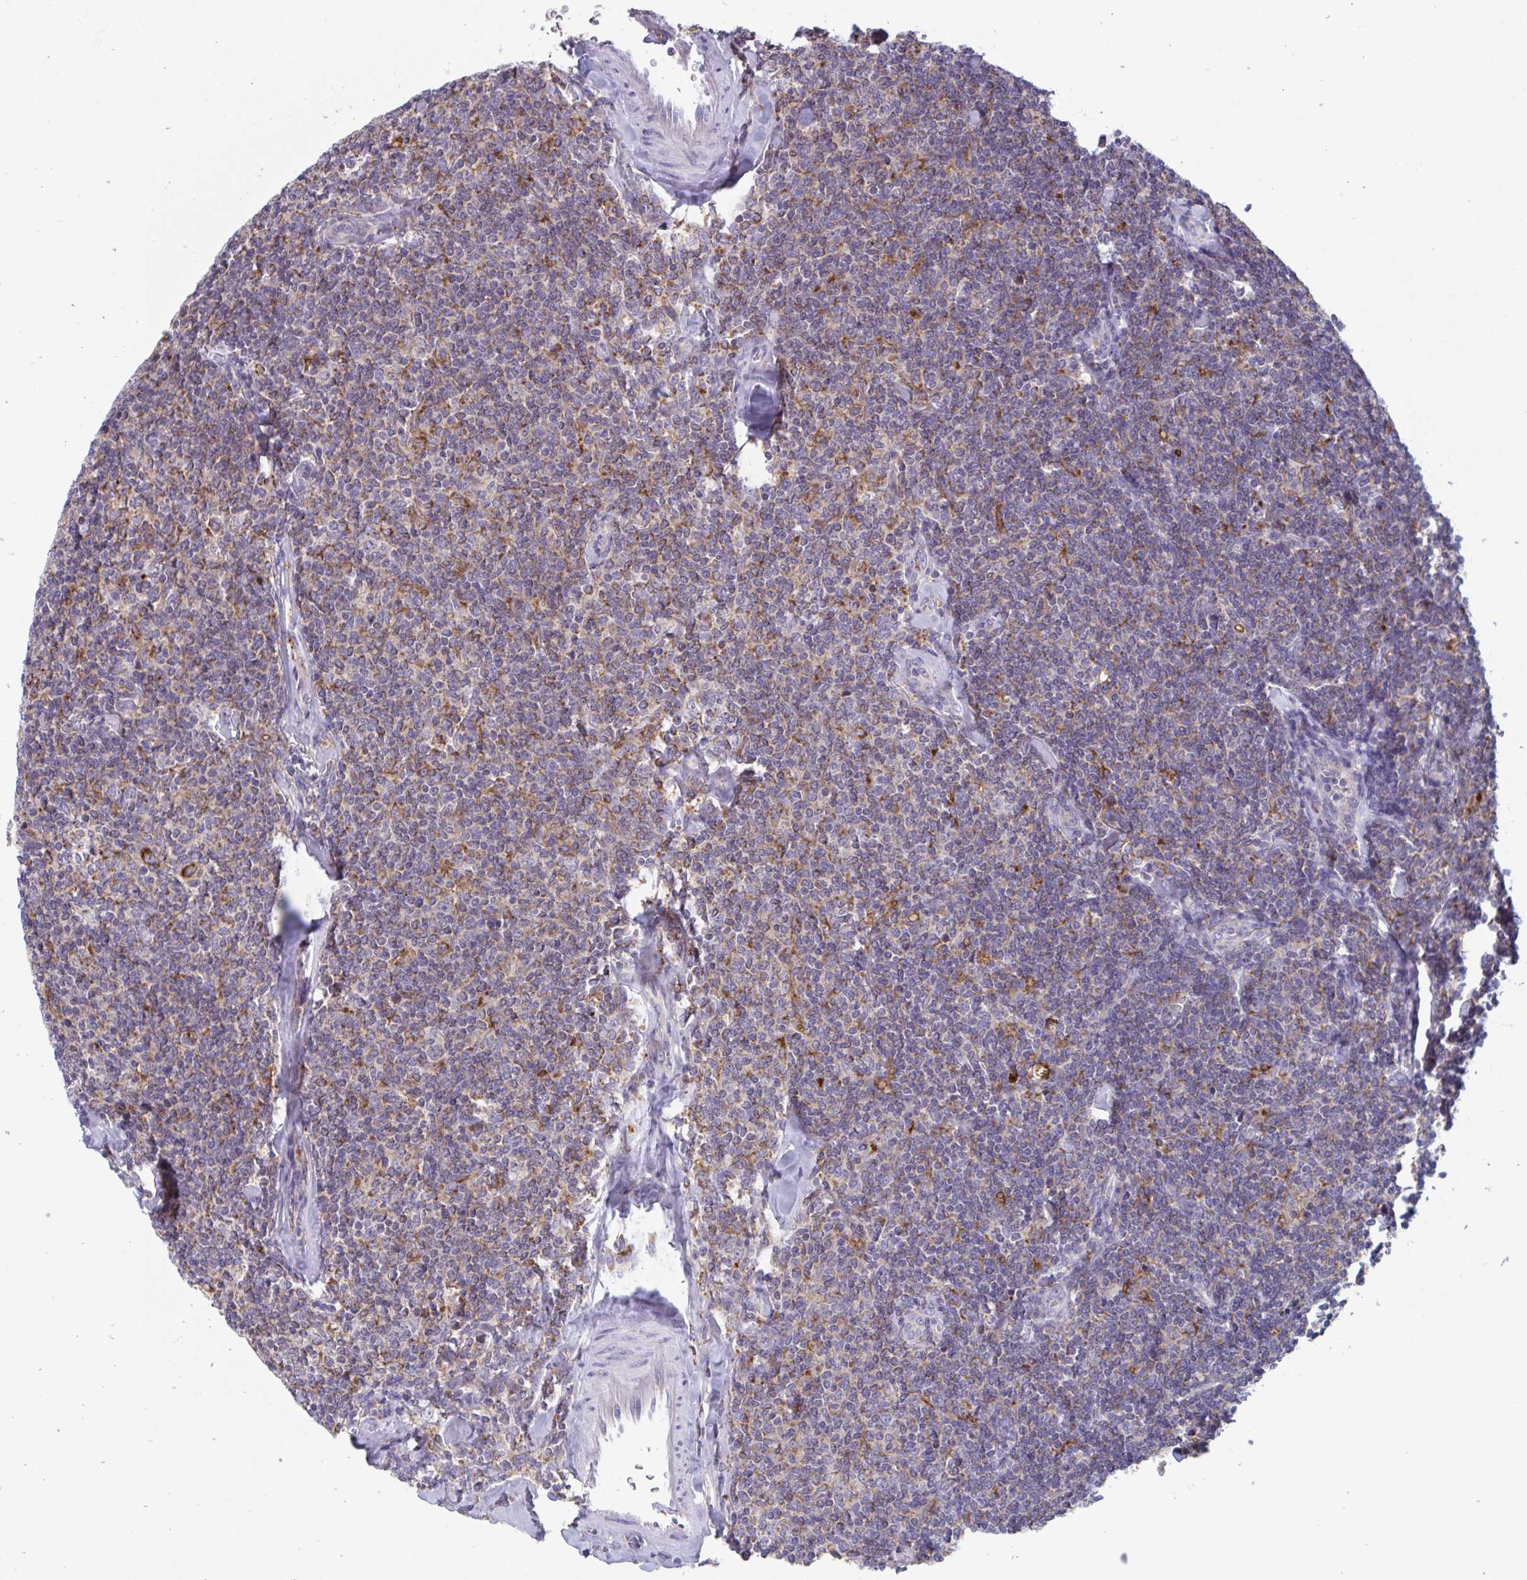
{"staining": {"intensity": "weak", "quantity": "<25%", "location": "cytoplasmic/membranous"}, "tissue": "lymphoma", "cell_type": "Tumor cells", "image_type": "cancer", "snomed": [{"axis": "morphology", "description": "Malignant lymphoma, non-Hodgkin's type, Low grade"}, {"axis": "topography", "description": "Lymph node"}], "caption": "A micrograph of human low-grade malignant lymphoma, non-Hodgkin's type is negative for staining in tumor cells. The staining was performed using DAB (3,3'-diaminobenzidine) to visualize the protein expression in brown, while the nuclei were stained in blue with hematoxylin (Magnification: 20x).", "gene": "NIPSNAP1", "patient": {"sex": "female", "age": 56}}